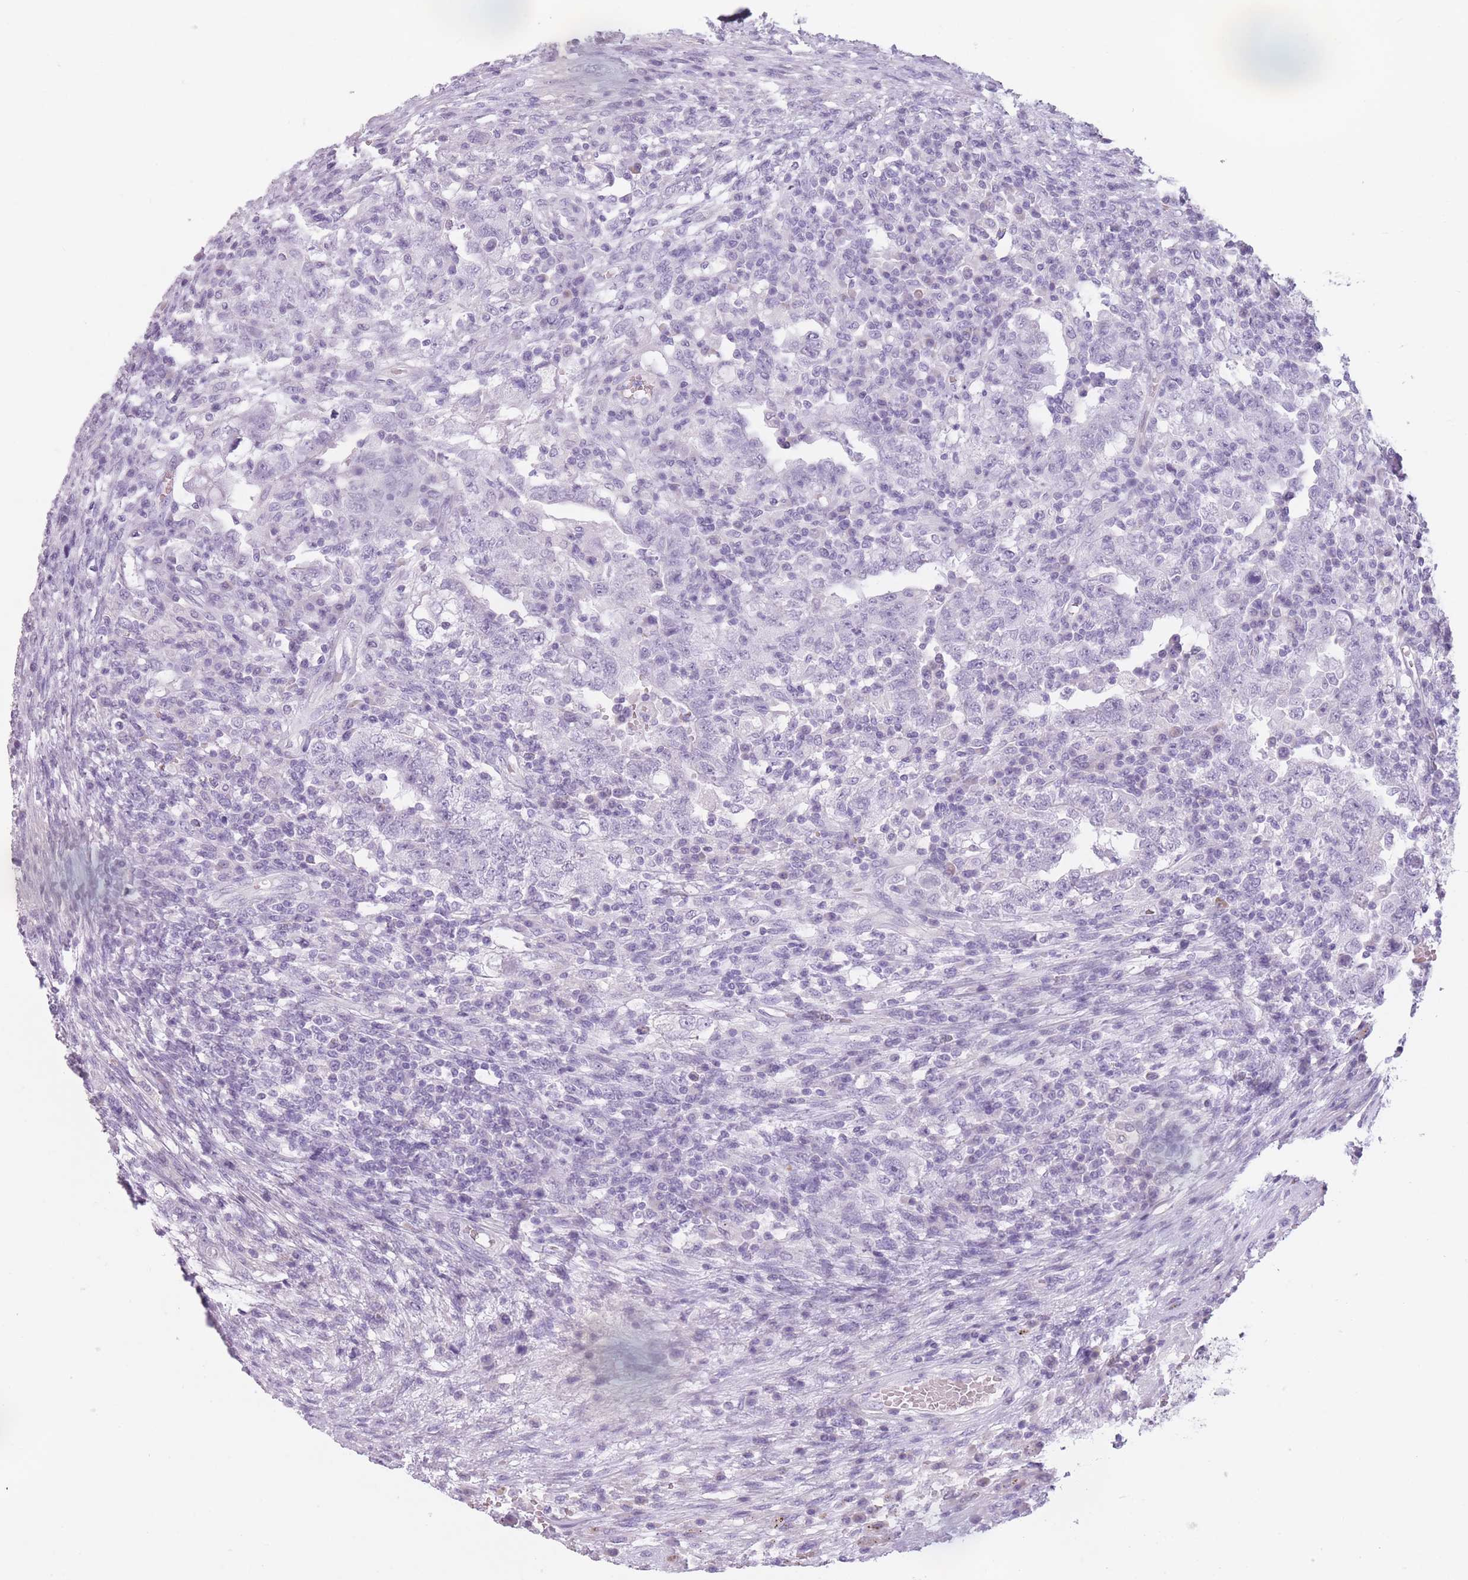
{"staining": {"intensity": "negative", "quantity": "none", "location": "none"}, "tissue": "testis cancer", "cell_type": "Tumor cells", "image_type": "cancer", "snomed": [{"axis": "morphology", "description": "Carcinoma, Embryonal, NOS"}, {"axis": "topography", "description": "Testis"}], "caption": "This is a histopathology image of immunohistochemistry (IHC) staining of testis cancer (embryonal carcinoma), which shows no expression in tumor cells. (Stains: DAB (3,3'-diaminobenzidine) immunohistochemistry (IHC) with hematoxylin counter stain, Microscopy: brightfield microscopy at high magnification).", "gene": "TMEM236", "patient": {"sex": "male", "age": 26}}